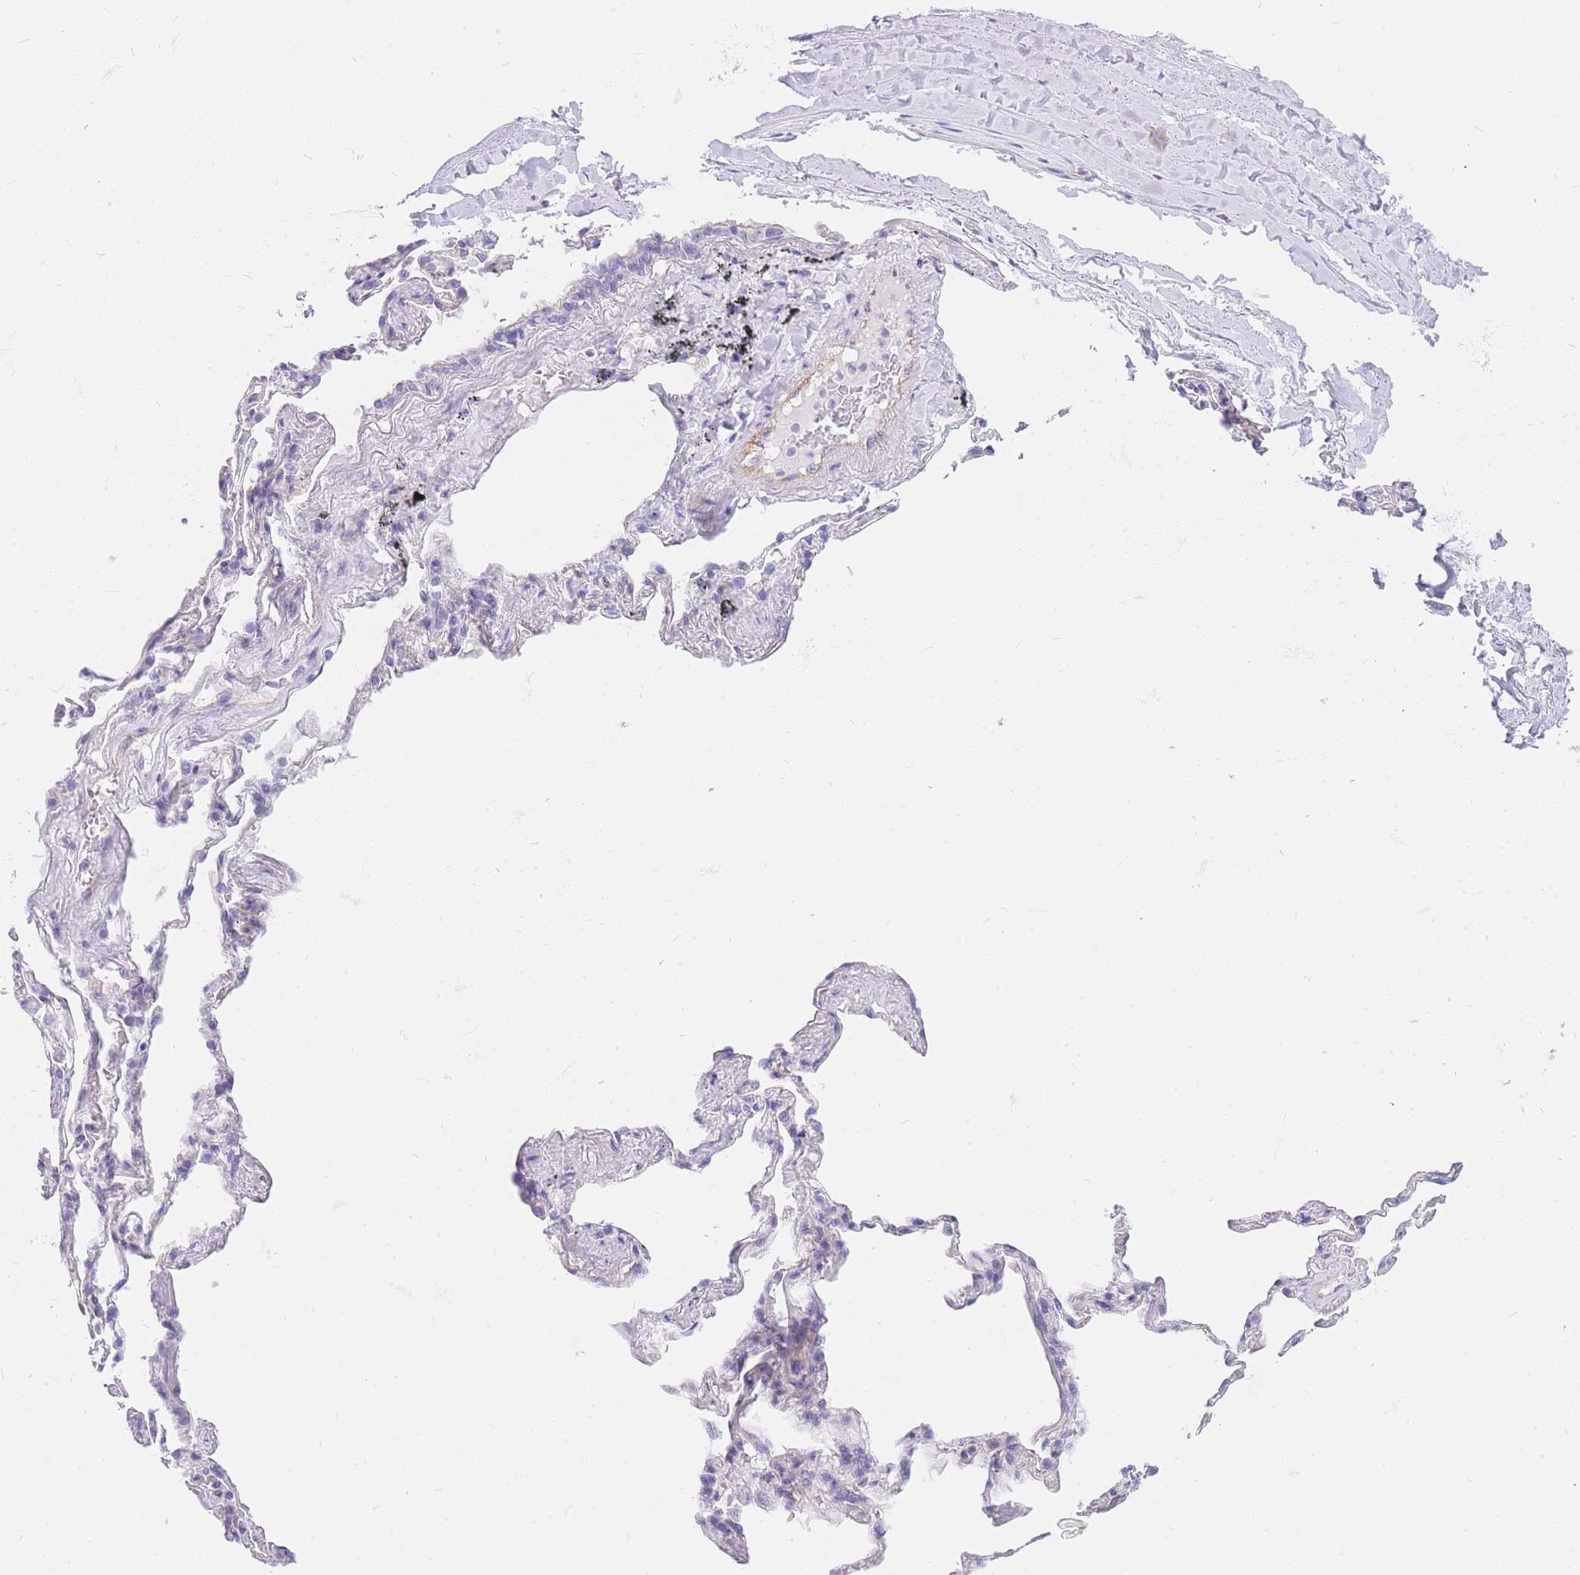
{"staining": {"intensity": "negative", "quantity": "none", "location": "none"}, "tissue": "adipose tissue", "cell_type": "Adipocytes", "image_type": "normal", "snomed": [{"axis": "morphology", "description": "Normal tissue, NOS"}, {"axis": "topography", "description": "Lymph node"}, {"axis": "topography", "description": "Bronchus"}], "caption": "There is no significant staining in adipocytes of adipose tissue. The staining was performed using DAB to visualize the protein expression in brown, while the nuclei were stained in blue with hematoxylin (Magnification: 20x).", "gene": "SRSF12", "patient": {"sex": "male", "age": 63}}